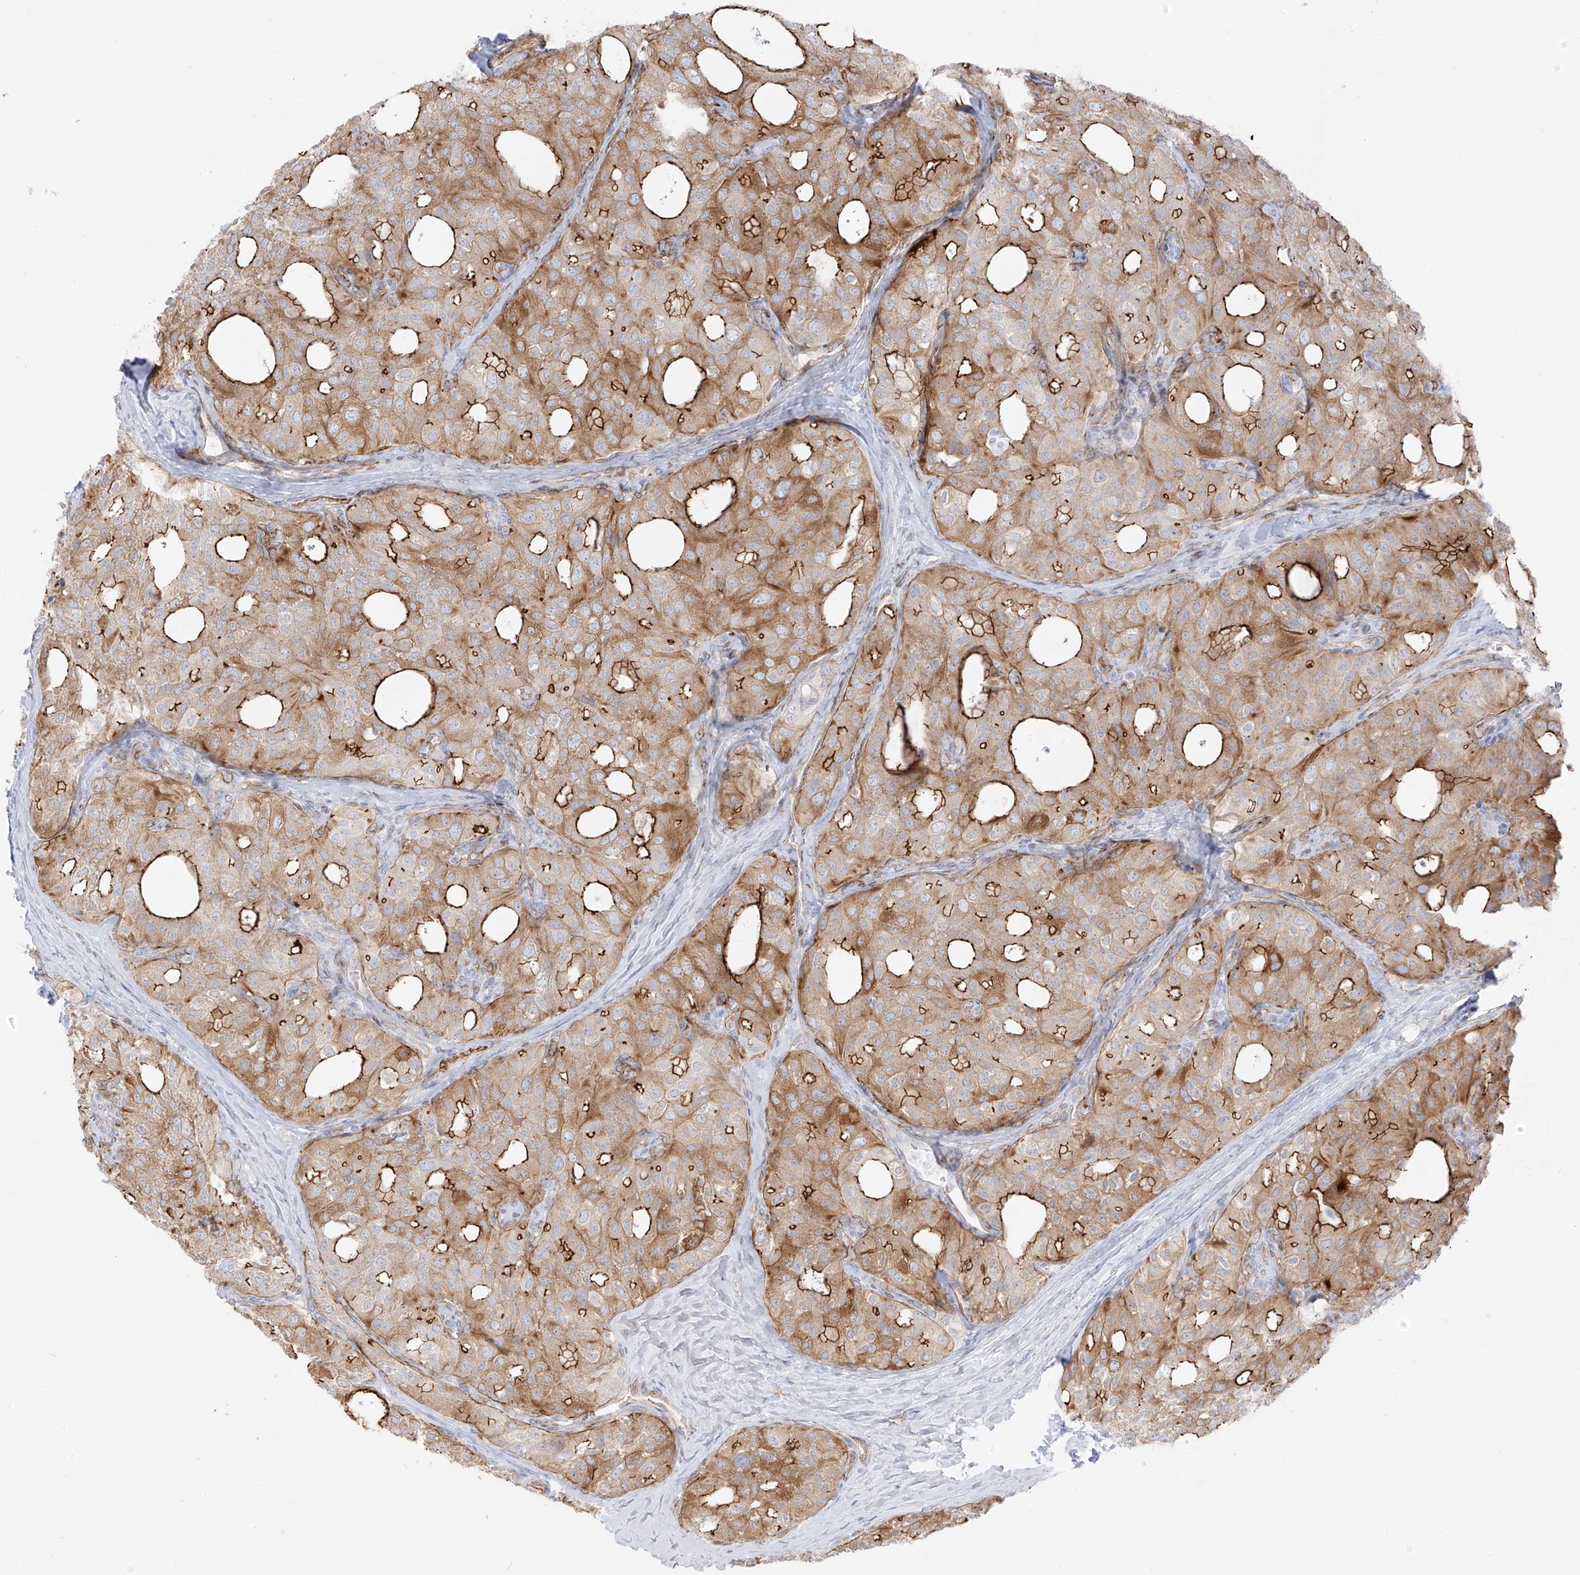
{"staining": {"intensity": "moderate", "quantity": "25%-75%", "location": "cytoplasmic/membranous"}, "tissue": "thyroid cancer", "cell_type": "Tumor cells", "image_type": "cancer", "snomed": [{"axis": "morphology", "description": "Follicular adenoma carcinoma, NOS"}, {"axis": "topography", "description": "Thyroid gland"}], "caption": "Tumor cells display medium levels of moderate cytoplasmic/membranous expression in approximately 25%-75% of cells in thyroid follicular adenoma carcinoma. (DAB = brown stain, brightfield microscopy at high magnification).", "gene": "C11orf87", "patient": {"sex": "male", "age": 75}}